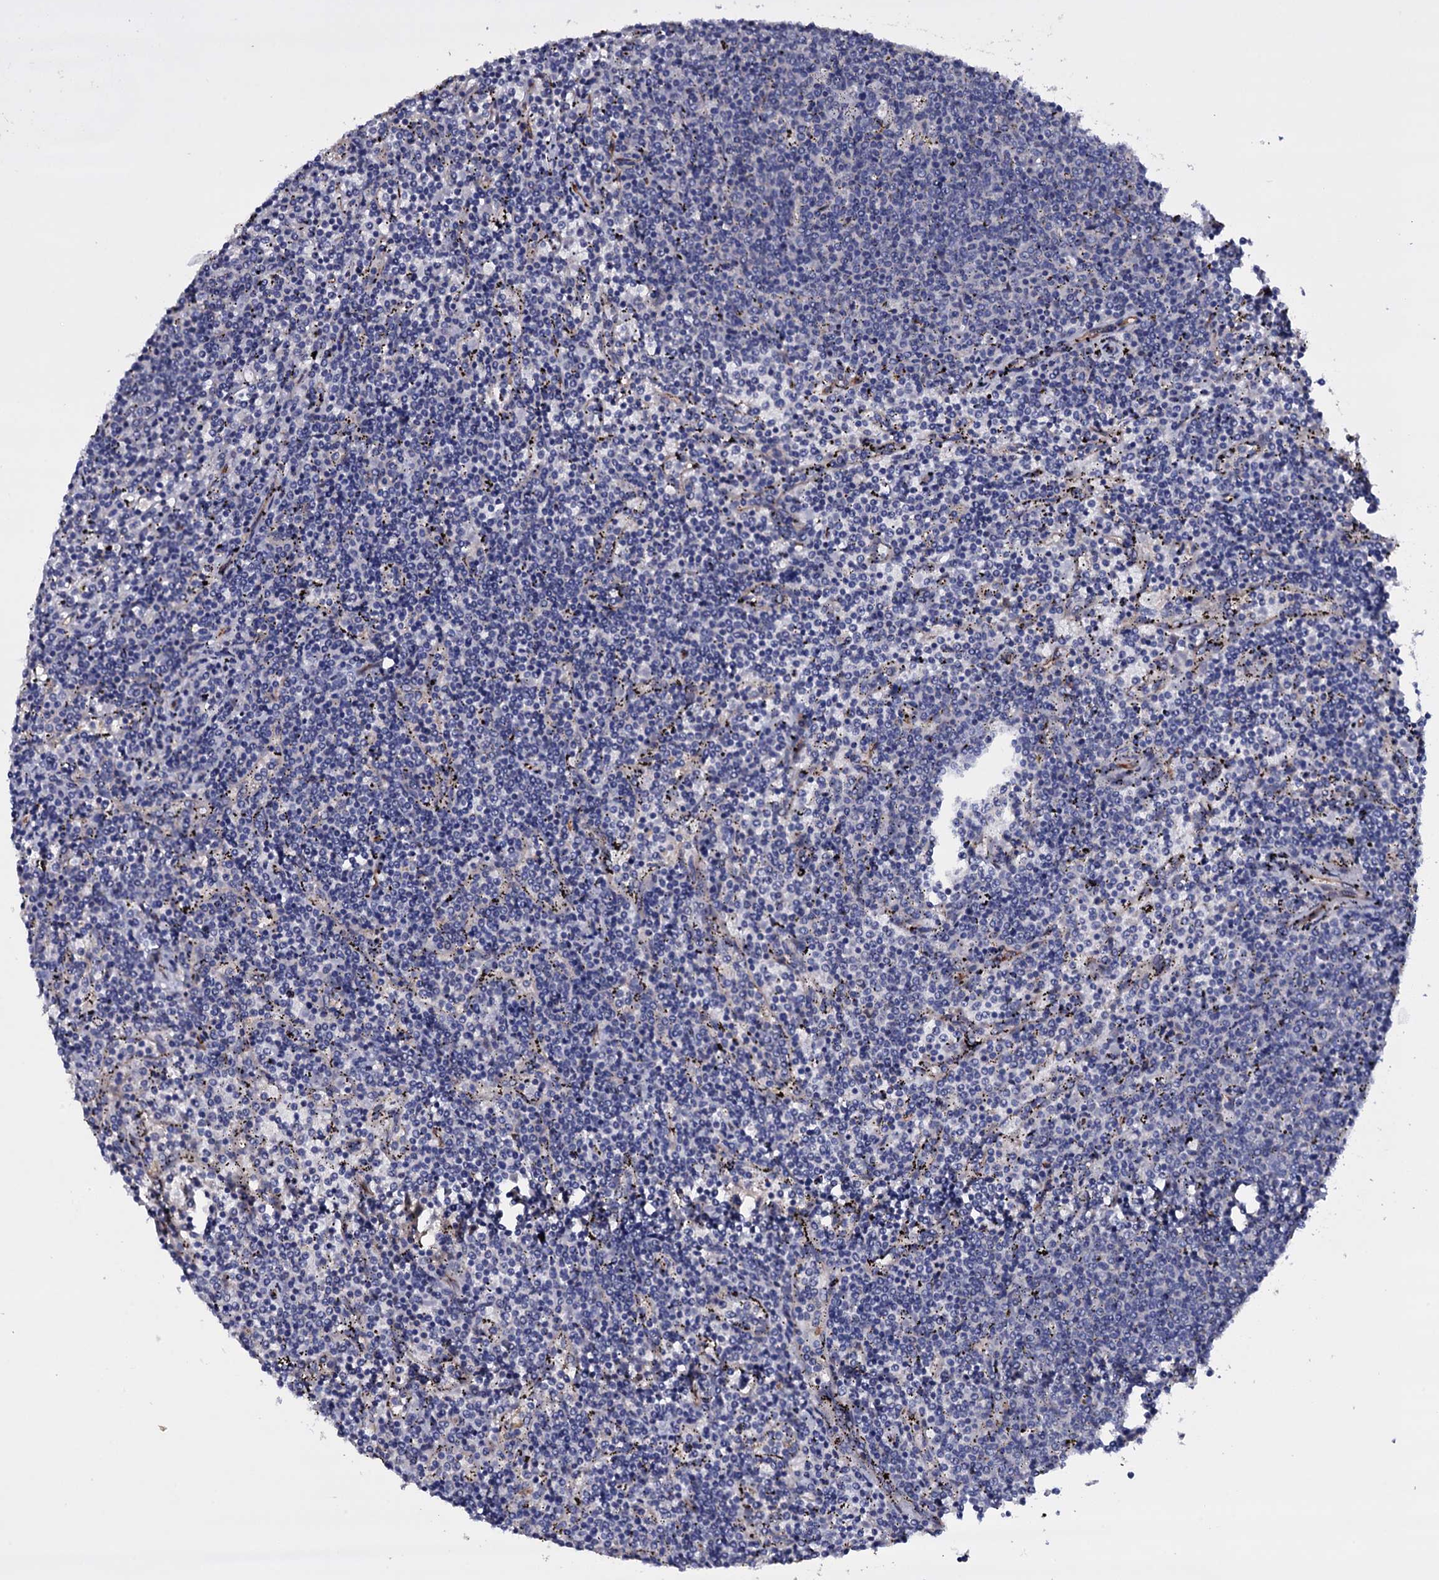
{"staining": {"intensity": "negative", "quantity": "none", "location": "none"}, "tissue": "lymphoma", "cell_type": "Tumor cells", "image_type": "cancer", "snomed": [{"axis": "morphology", "description": "Malignant lymphoma, non-Hodgkin's type, Low grade"}, {"axis": "topography", "description": "Spleen"}], "caption": "Micrograph shows no protein expression in tumor cells of lymphoma tissue.", "gene": "BCL2L14", "patient": {"sex": "female", "age": 50}}